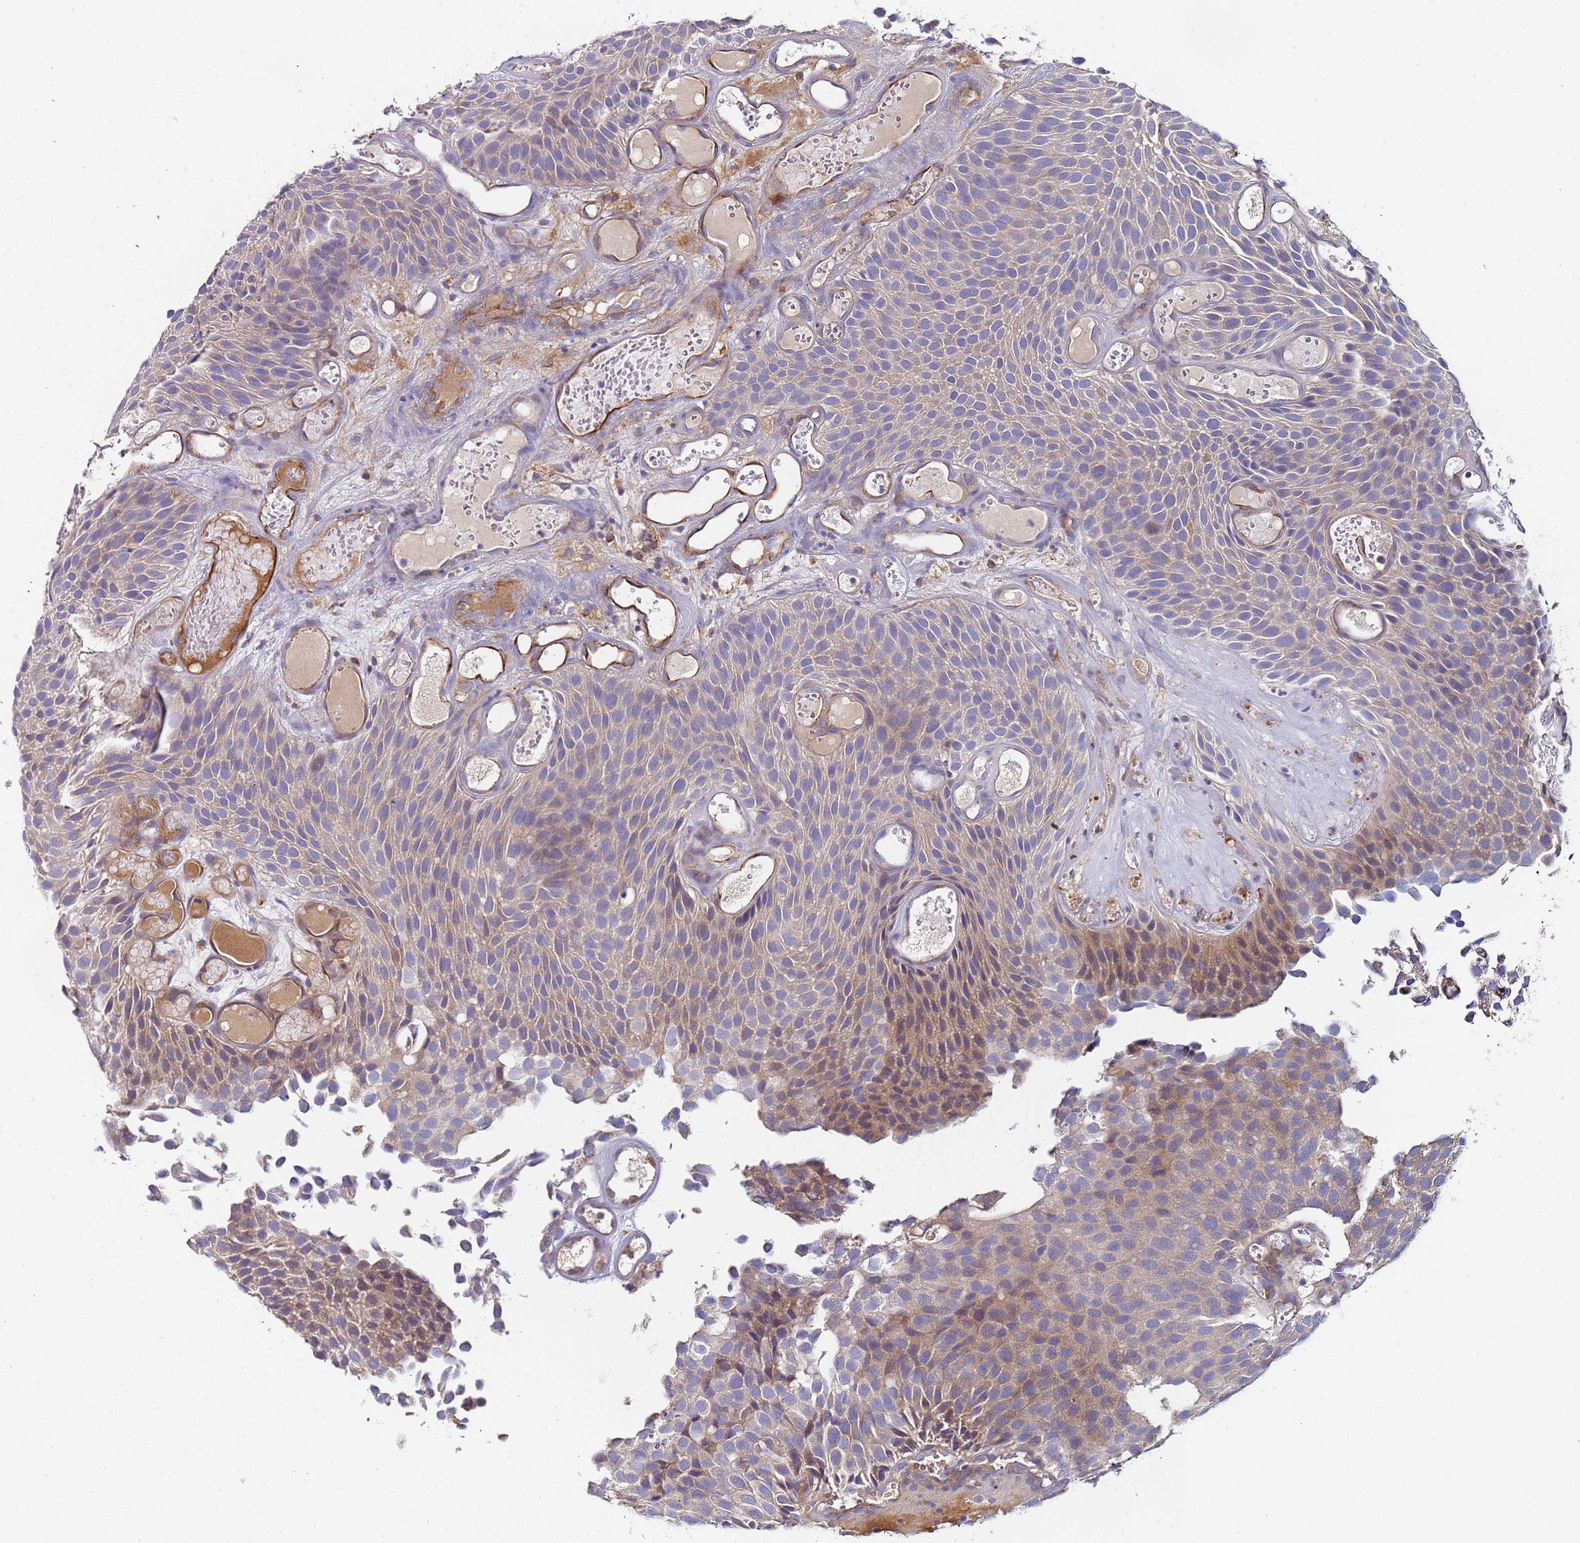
{"staining": {"intensity": "moderate", "quantity": "<25%", "location": "cytoplasmic/membranous"}, "tissue": "urothelial cancer", "cell_type": "Tumor cells", "image_type": "cancer", "snomed": [{"axis": "morphology", "description": "Urothelial carcinoma, Low grade"}, {"axis": "topography", "description": "Urinary bladder"}], "caption": "There is low levels of moderate cytoplasmic/membranous expression in tumor cells of urothelial carcinoma (low-grade), as demonstrated by immunohistochemical staining (brown color).", "gene": "PAQR7", "patient": {"sex": "male", "age": 89}}